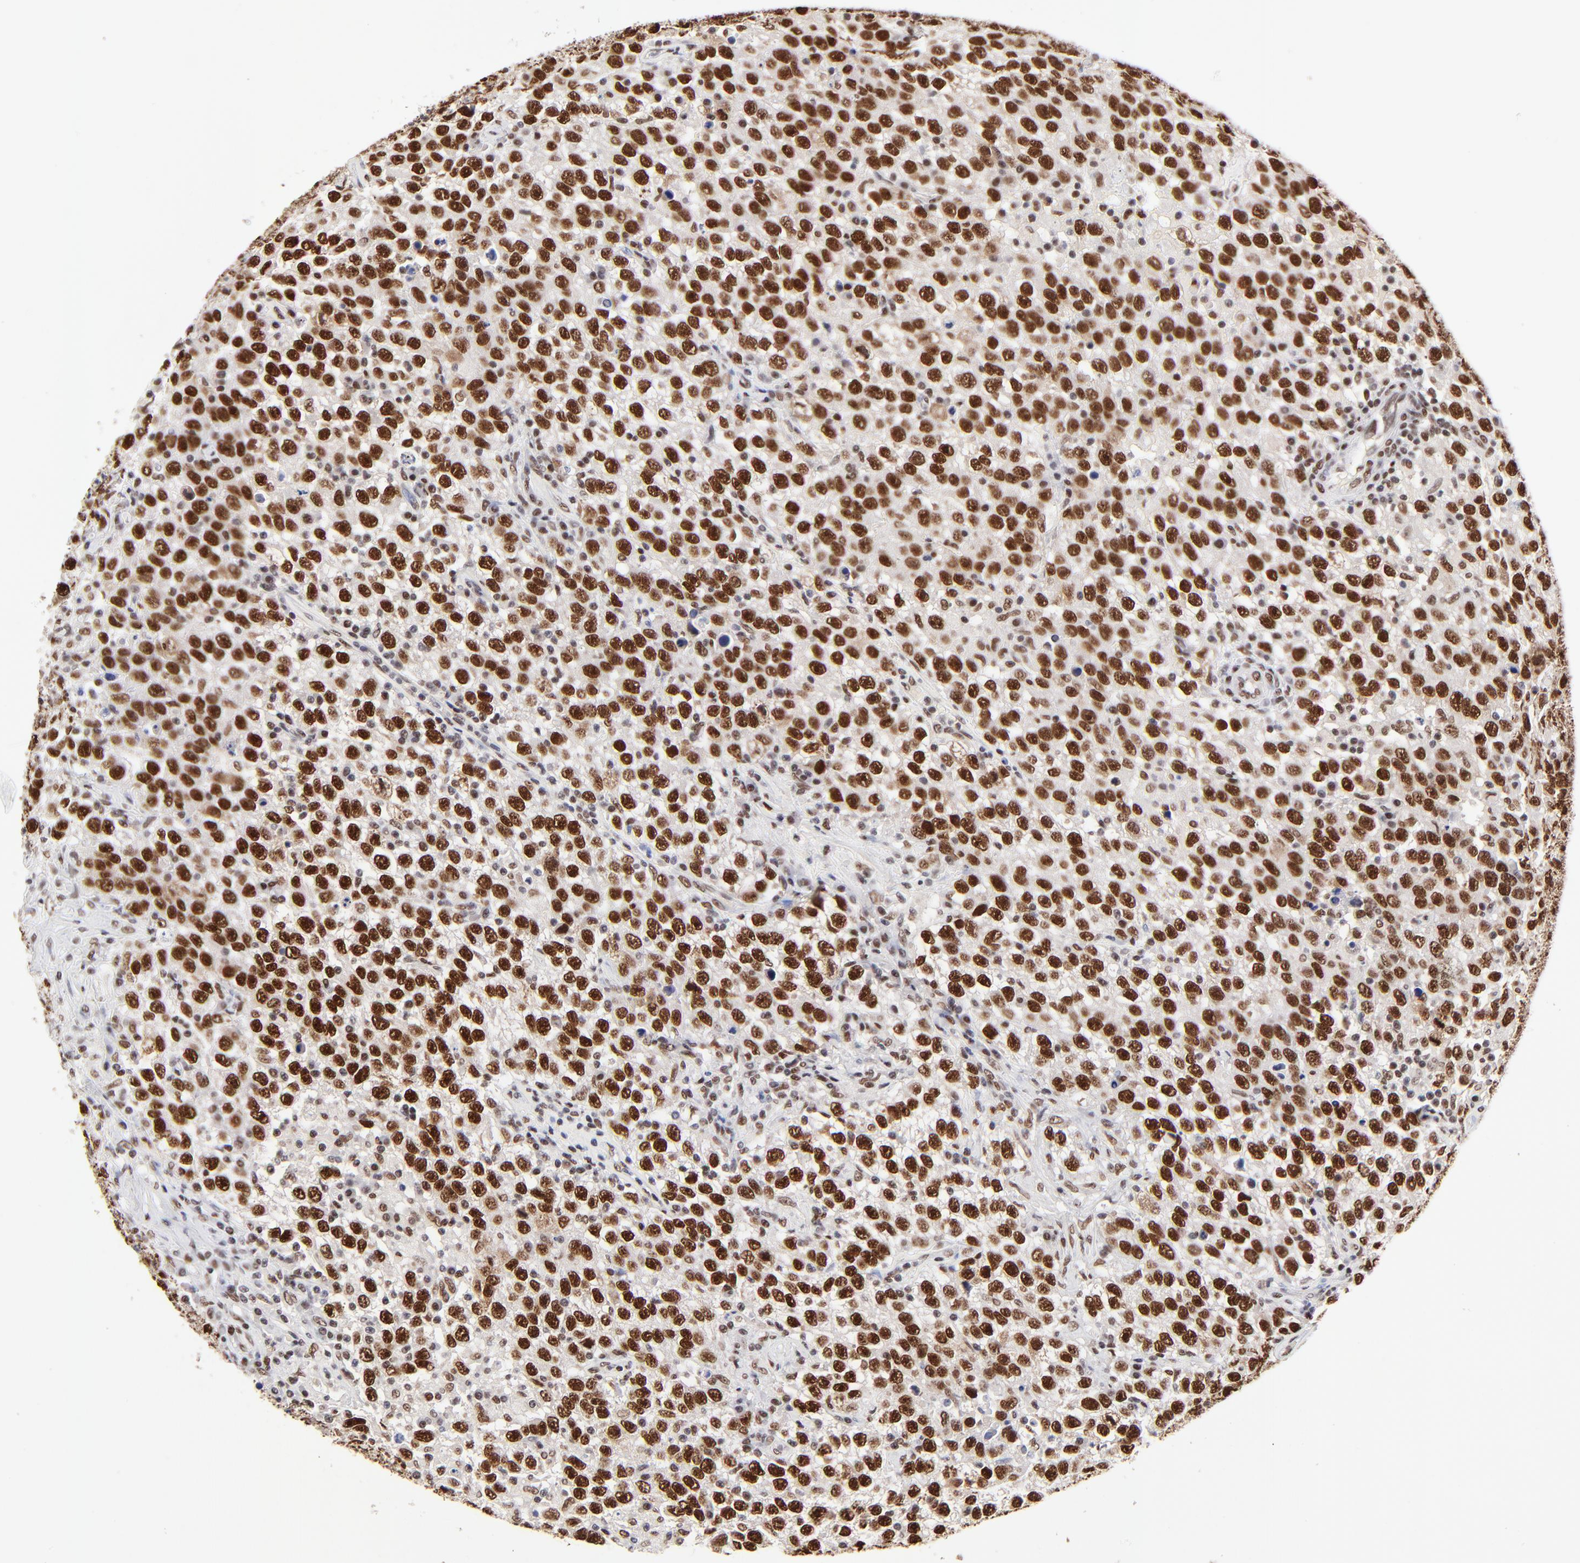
{"staining": {"intensity": "strong", "quantity": ">75%", "location": "nuclear"}, "tissue": "testis cancer", "cell_type": "Tumor cells", "image_type": "cancer", "snomed": [{"axis": "morphology", "description": "Seminoma, NOS"}, {"axis": "topography", "description": "Testis"}], "caption": "Tumor cells exhibit high levels of strong nuclear staining in approximately >75% of cells in seminoma (testis).", "gene": "ZMYM3", "patient": {"sex": "male", "age": 41}}